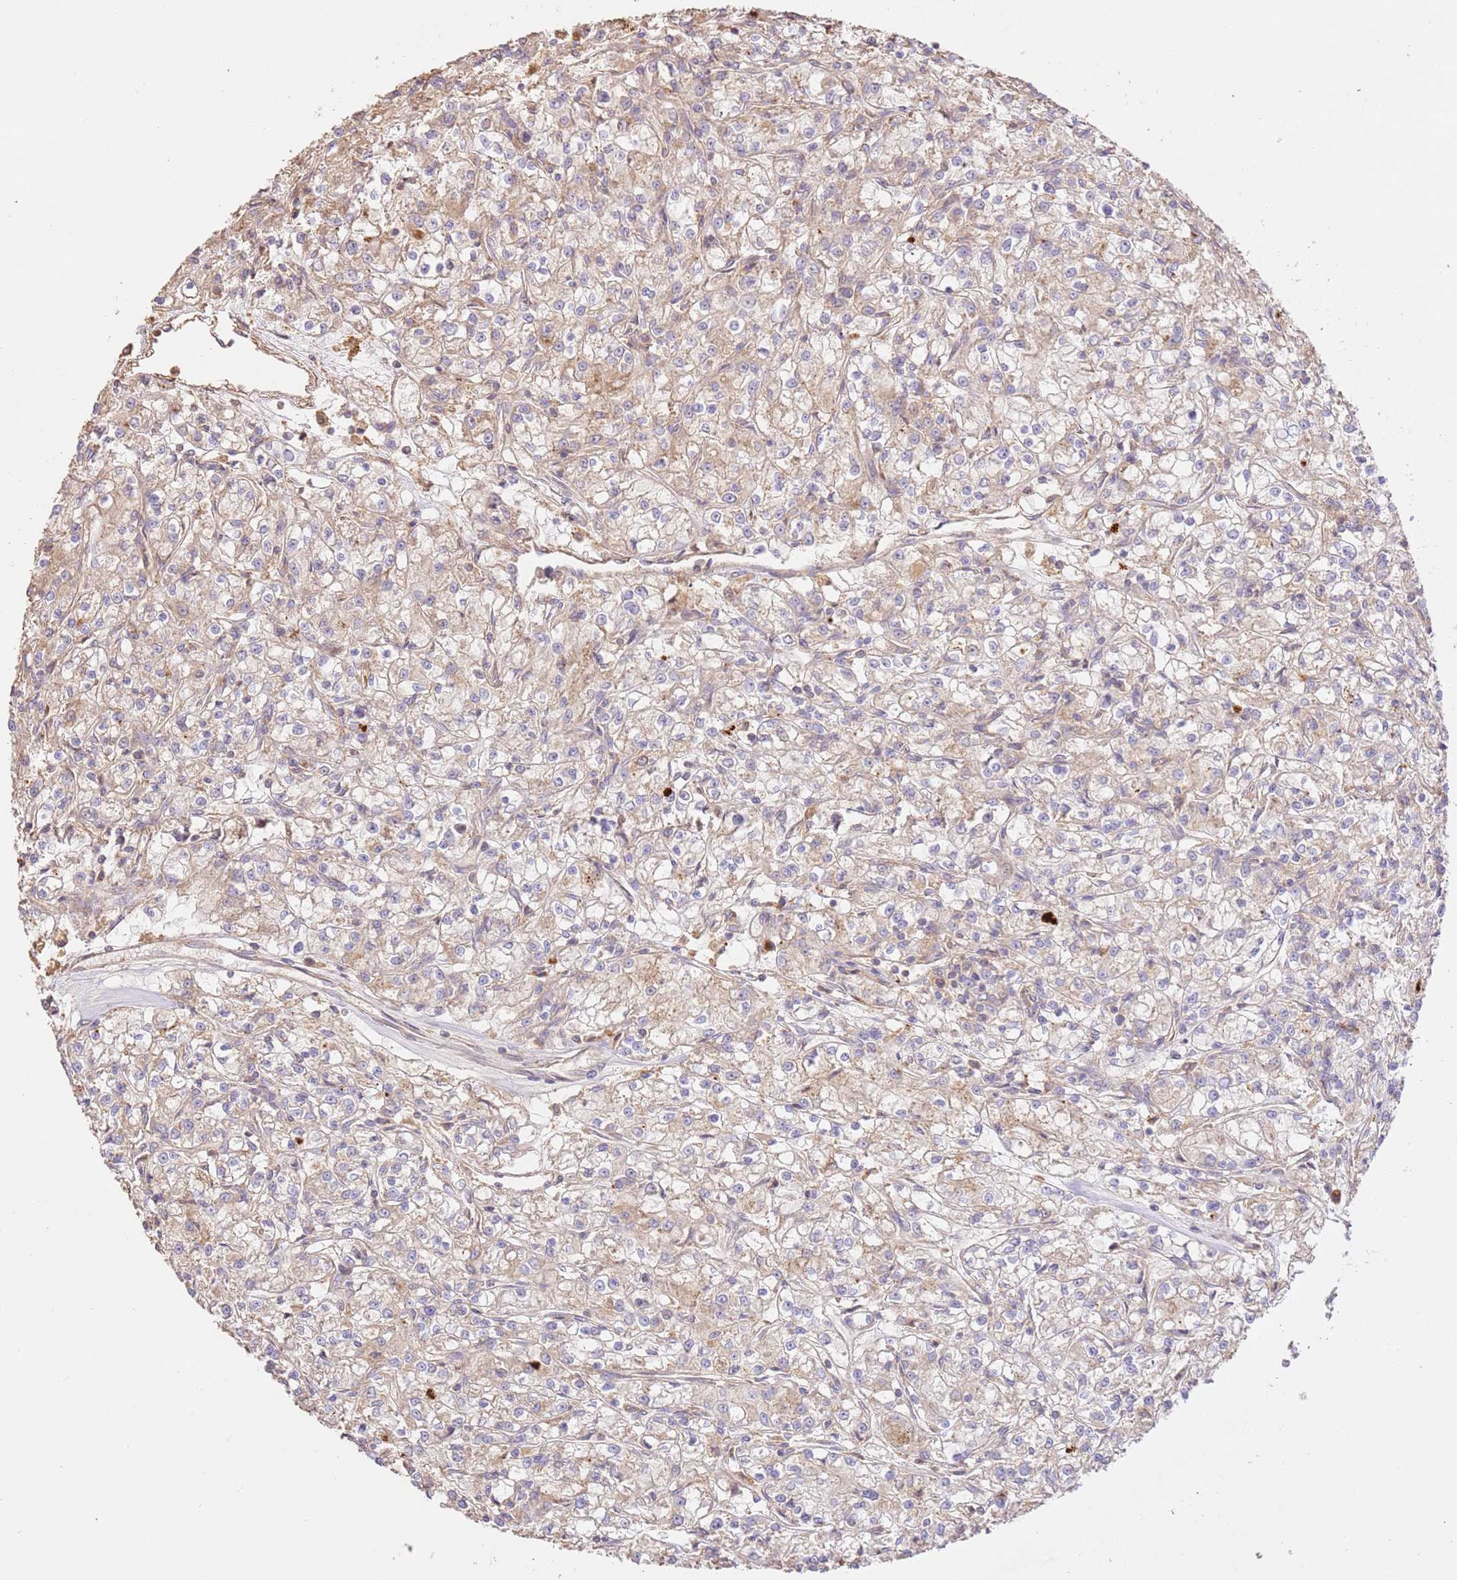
{"staining": {"intensity": "weak", "quantity": "<25%", "location": "cytoplasmic/membranous"}, "tissue": "renal cancer", "cell_type": "Tumor cells", "image_type": "cancer", "snomed": [{"axis": "morphology", "description": "Adenocarcinoma, NOS"}, {"axis": "topography", "description": "Kidney"}], "caption": "Human adenocarcinoma (renal) stained for a protein using IHC demonstrates no staining in tumor cells.", "gene": "CEP55", "patient": {"sex": "female", "age": 59}}